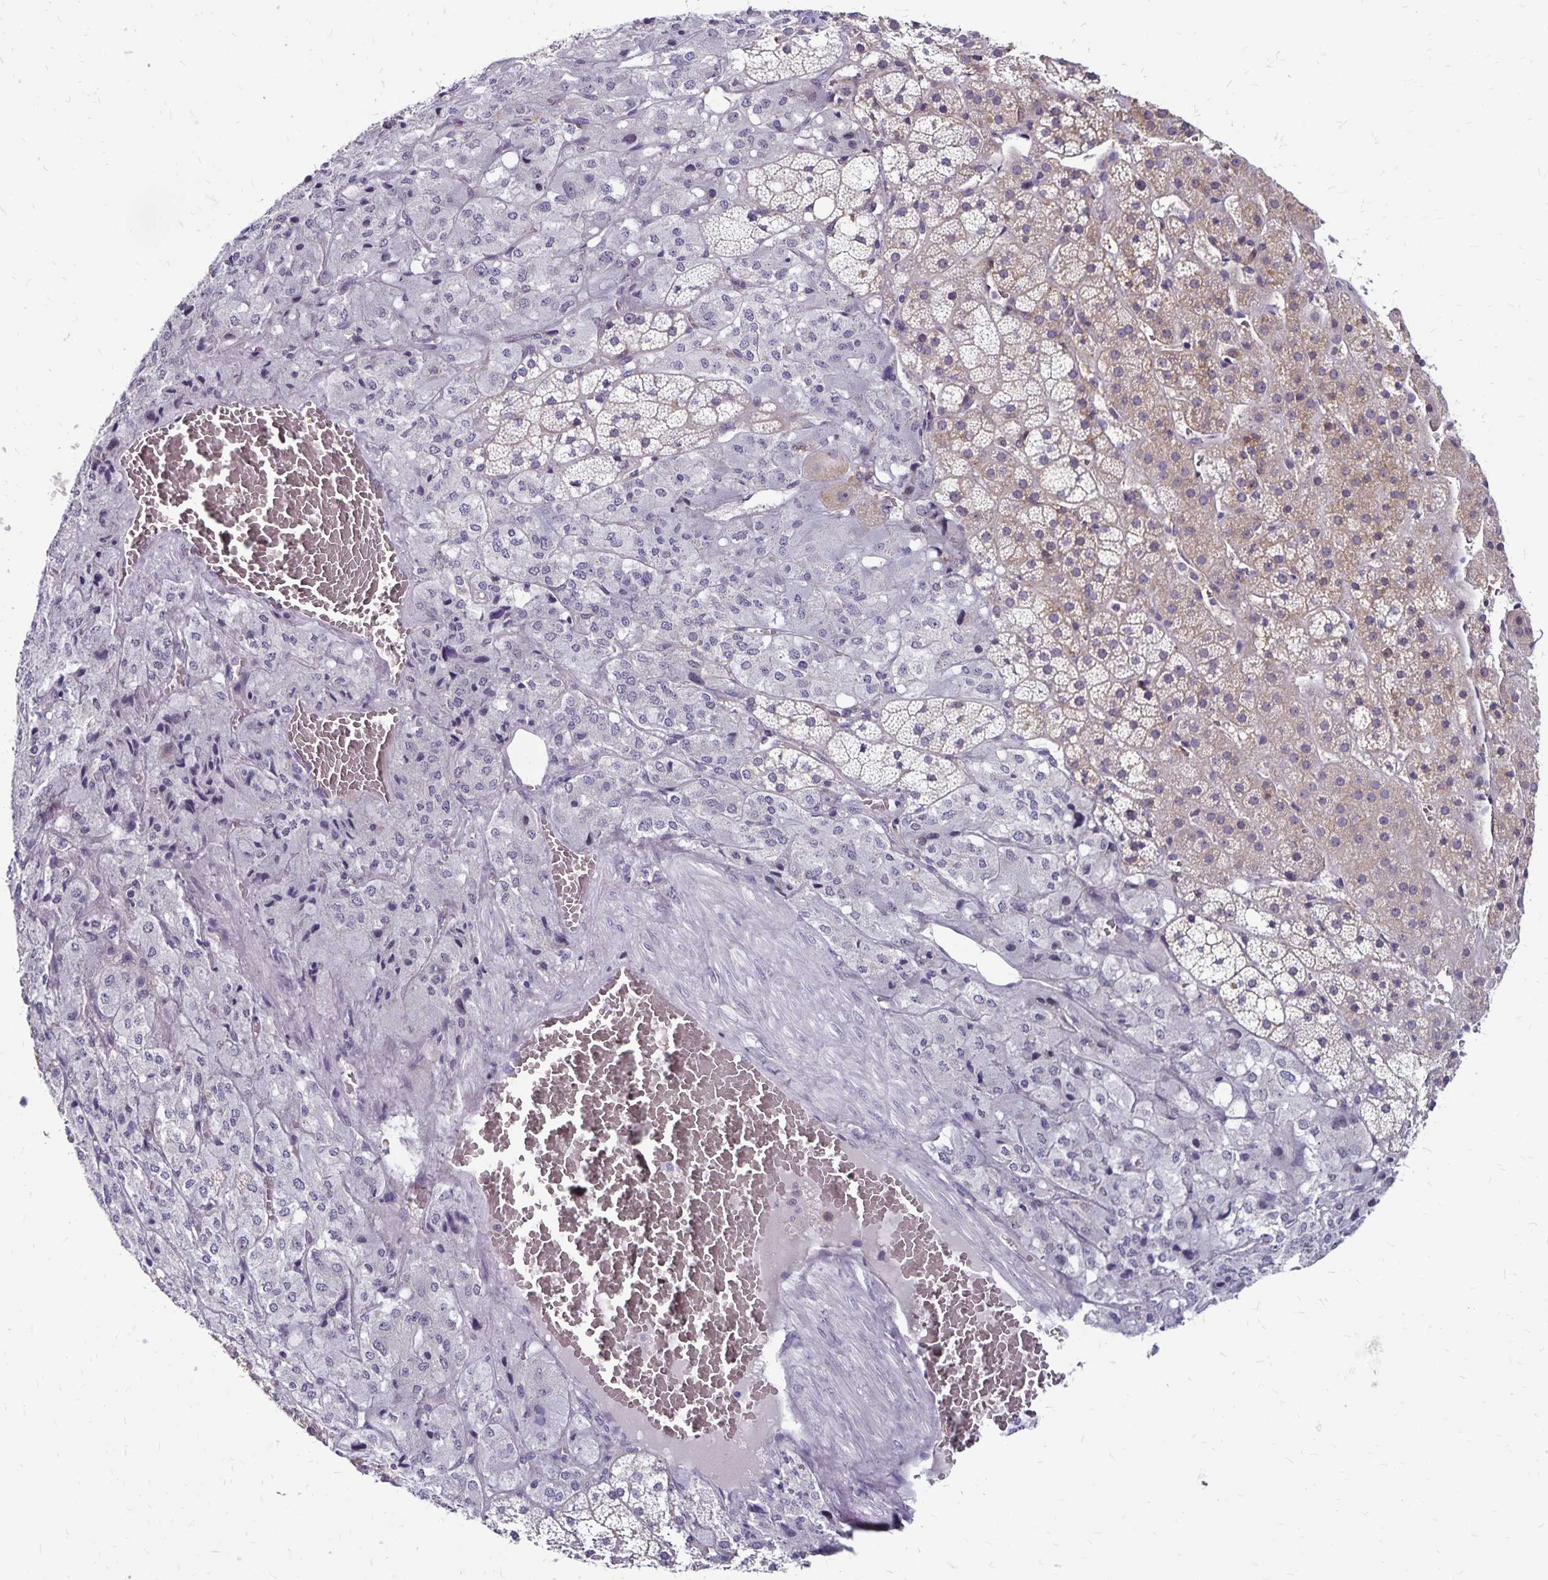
{"staining": {"intensity": "weak", "quantity": "<25%", "location": "cytoplasmic/membranous"}, "tissue": "adrenal gland", "cell_type": "Glandular cells", "image_type": "normal", "snomed": [{"axis": "morphology", "description": "Normal tissue, NOS"}, {"axis": "topography", "description": "Adrenal gland"}], "caption": "An immunohistochemistry image of unremarkable adrenal gland is shown. There is no staining in glandular cells of adrenal gland. (Stains: DAB (3,3'-diaminobenzidine) immunohistochemistry with hematoxylin counter stain, Microscopy: brightfield microscopy at high magnification).", "gene": "TNS3", "patient": {"sex": "male", "age": 53}}